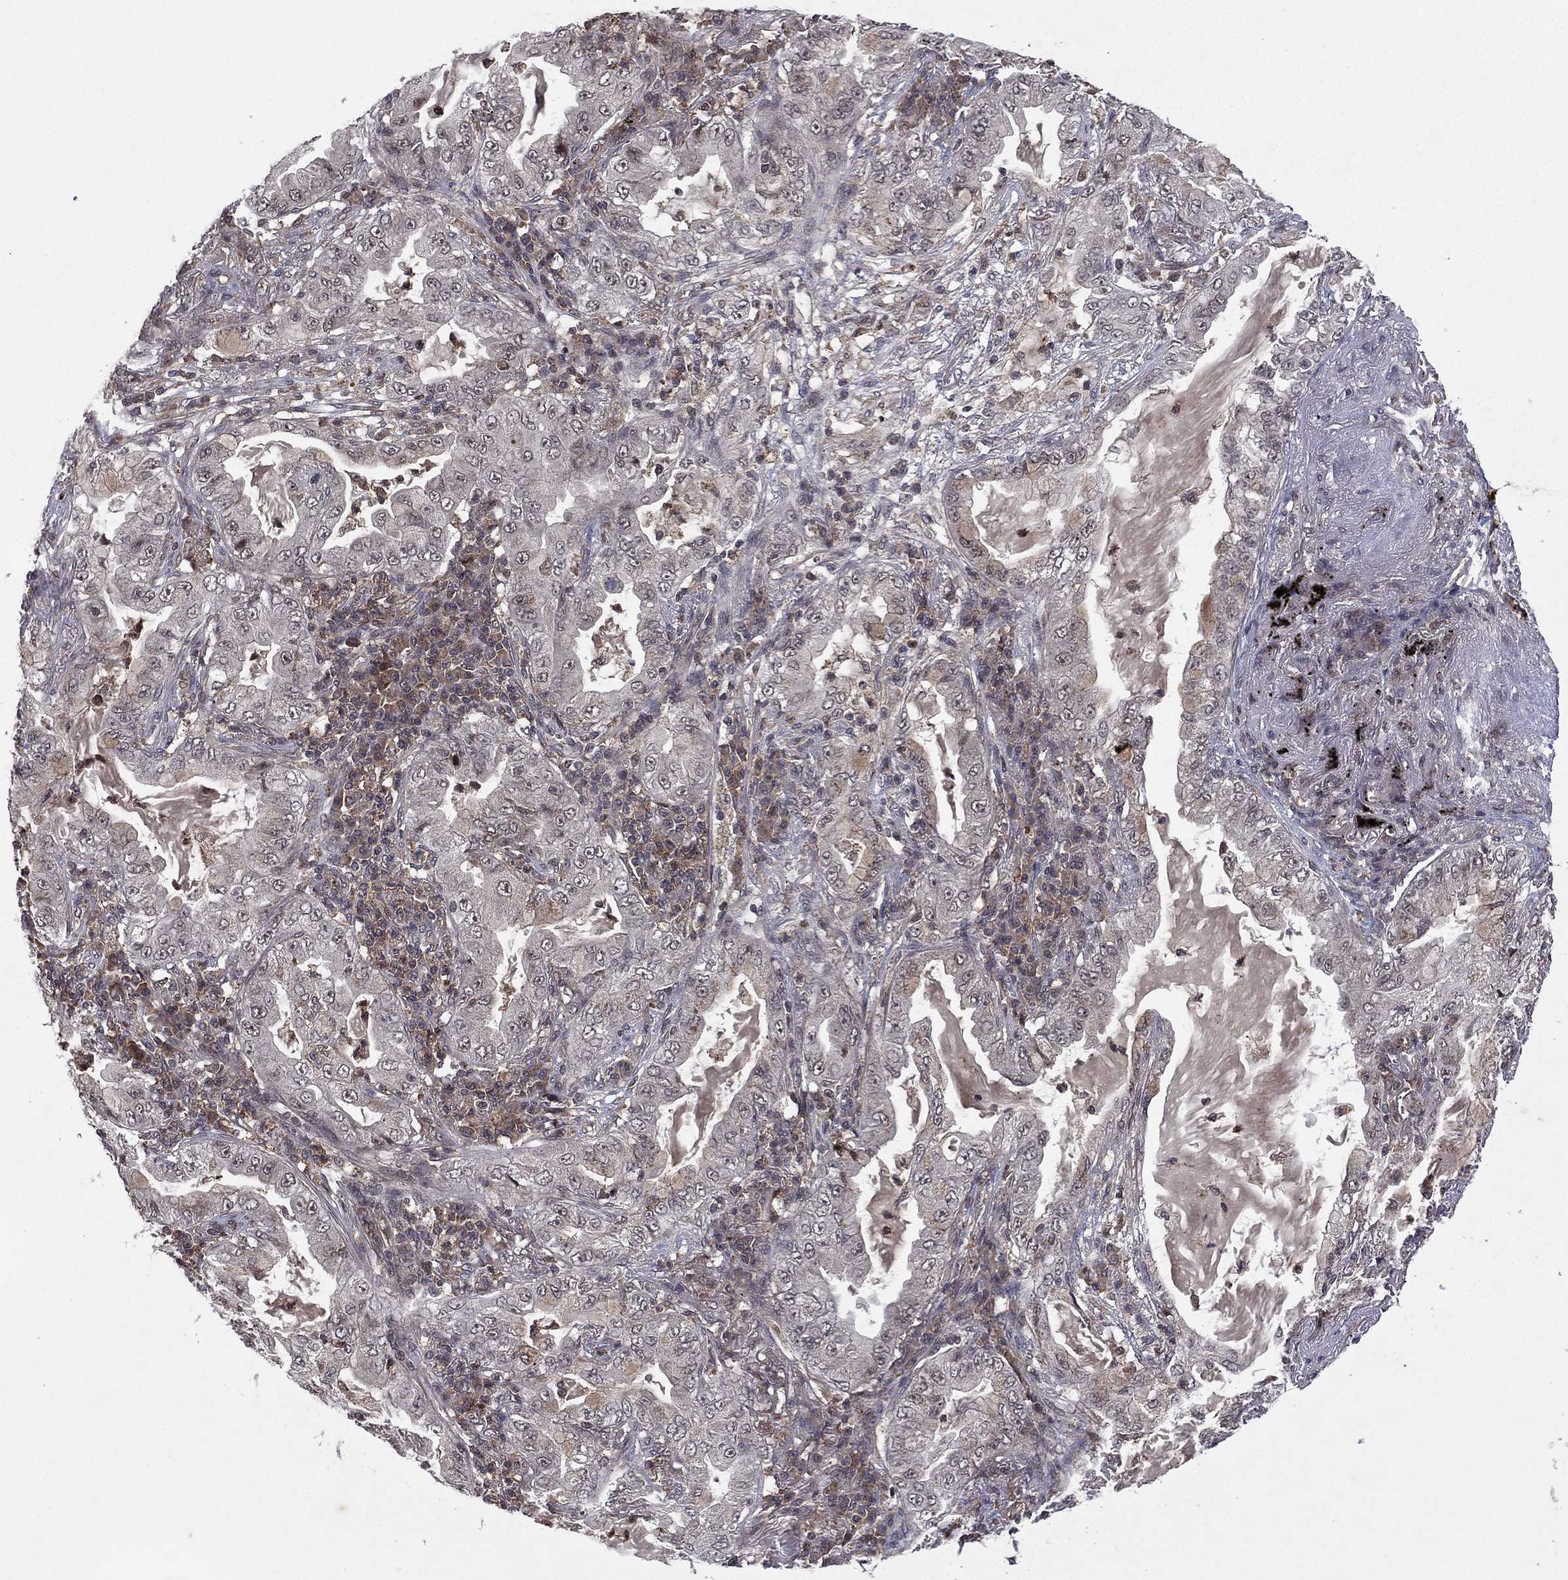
{"staining": {"intensity": "negative", "quantity": "none", "location": "none"}, "tissue": "lung cancer", "cell_type": "Tumor cells", "image_type": "cancer", "snomed": [{"axis": "morphology", "description": "Adenocarcinoma, NOS"}, {"axis": "topography", "description": "Lung"}], "caption": "This is a image of immunohistochemistry staining of adenocarcinoma (lung), which shows no positivity in tumor cells.", "gene": "ATG4B", "patient": {"sex": "female", "age": 73}}